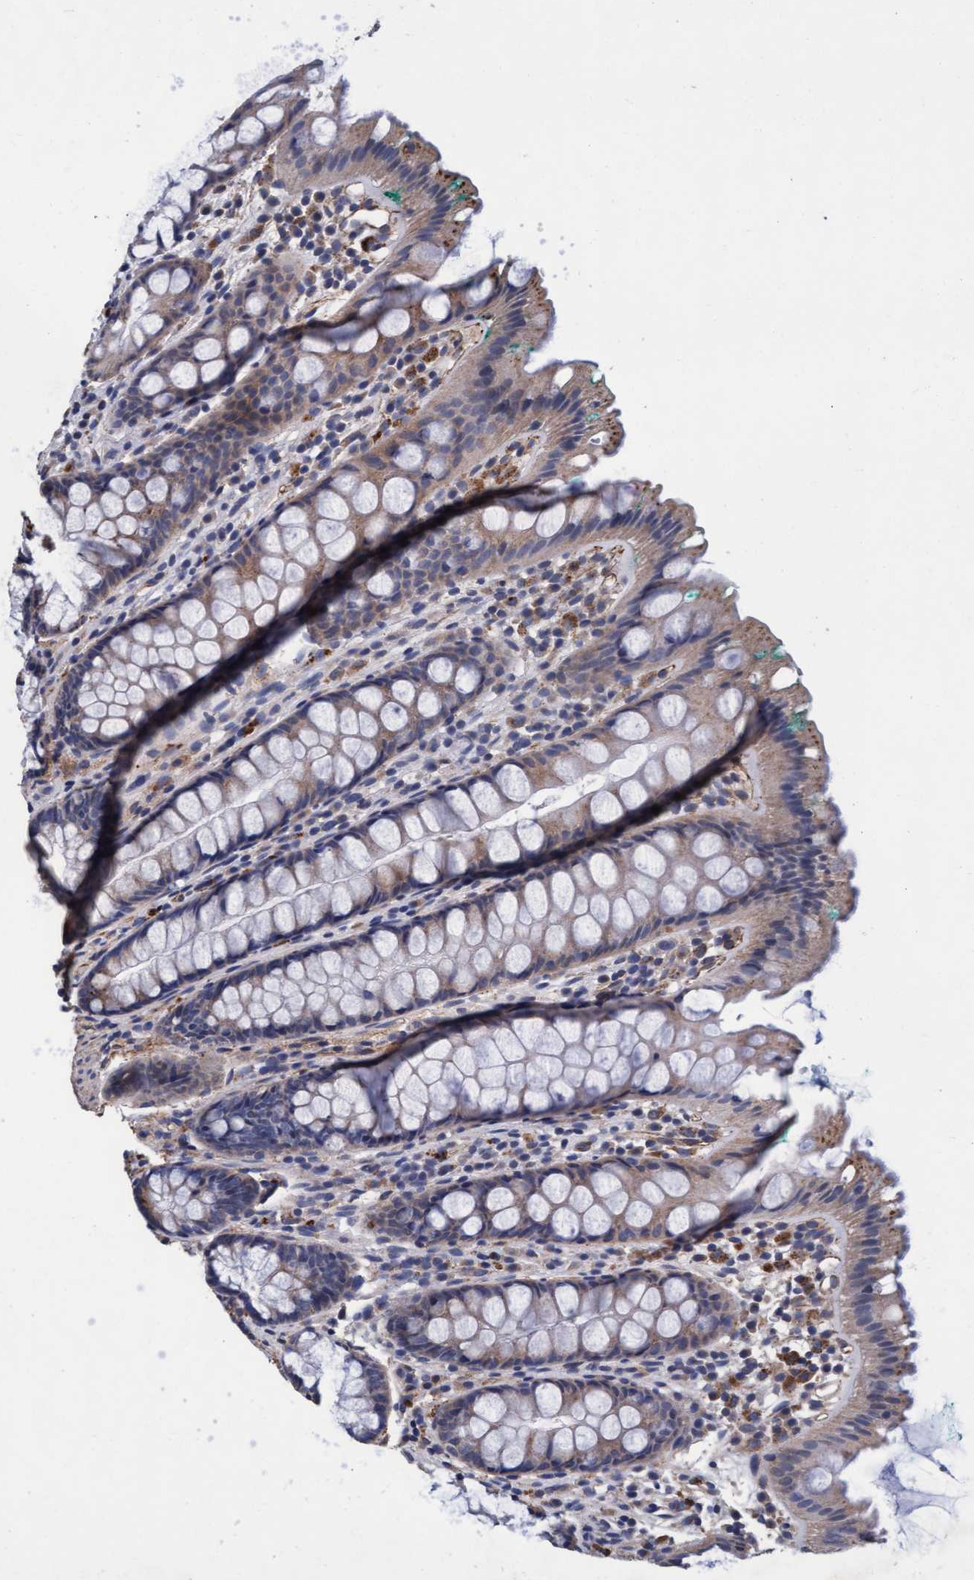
{"staining": {"intensity": "weak", "quantity": "<25%", "location": "cytoplasmic/membranous"}, "tissue": "rectum", "cell_type": "Glandular cells", "image_type": "normal", "snomed": [{"axis": "morphology", "description": "Normal tissue, NOS"}, {"axis": "topography", "description": "Rectum"}], "caption": "Glandular cells are negative for brown protein staining in benign rectum. (DAB (3,3'-diaminobenzidine) IHC with hematoxylin counter stain).", "gene": "CPQ", "patient": {"sex": "female", "age": 65}}